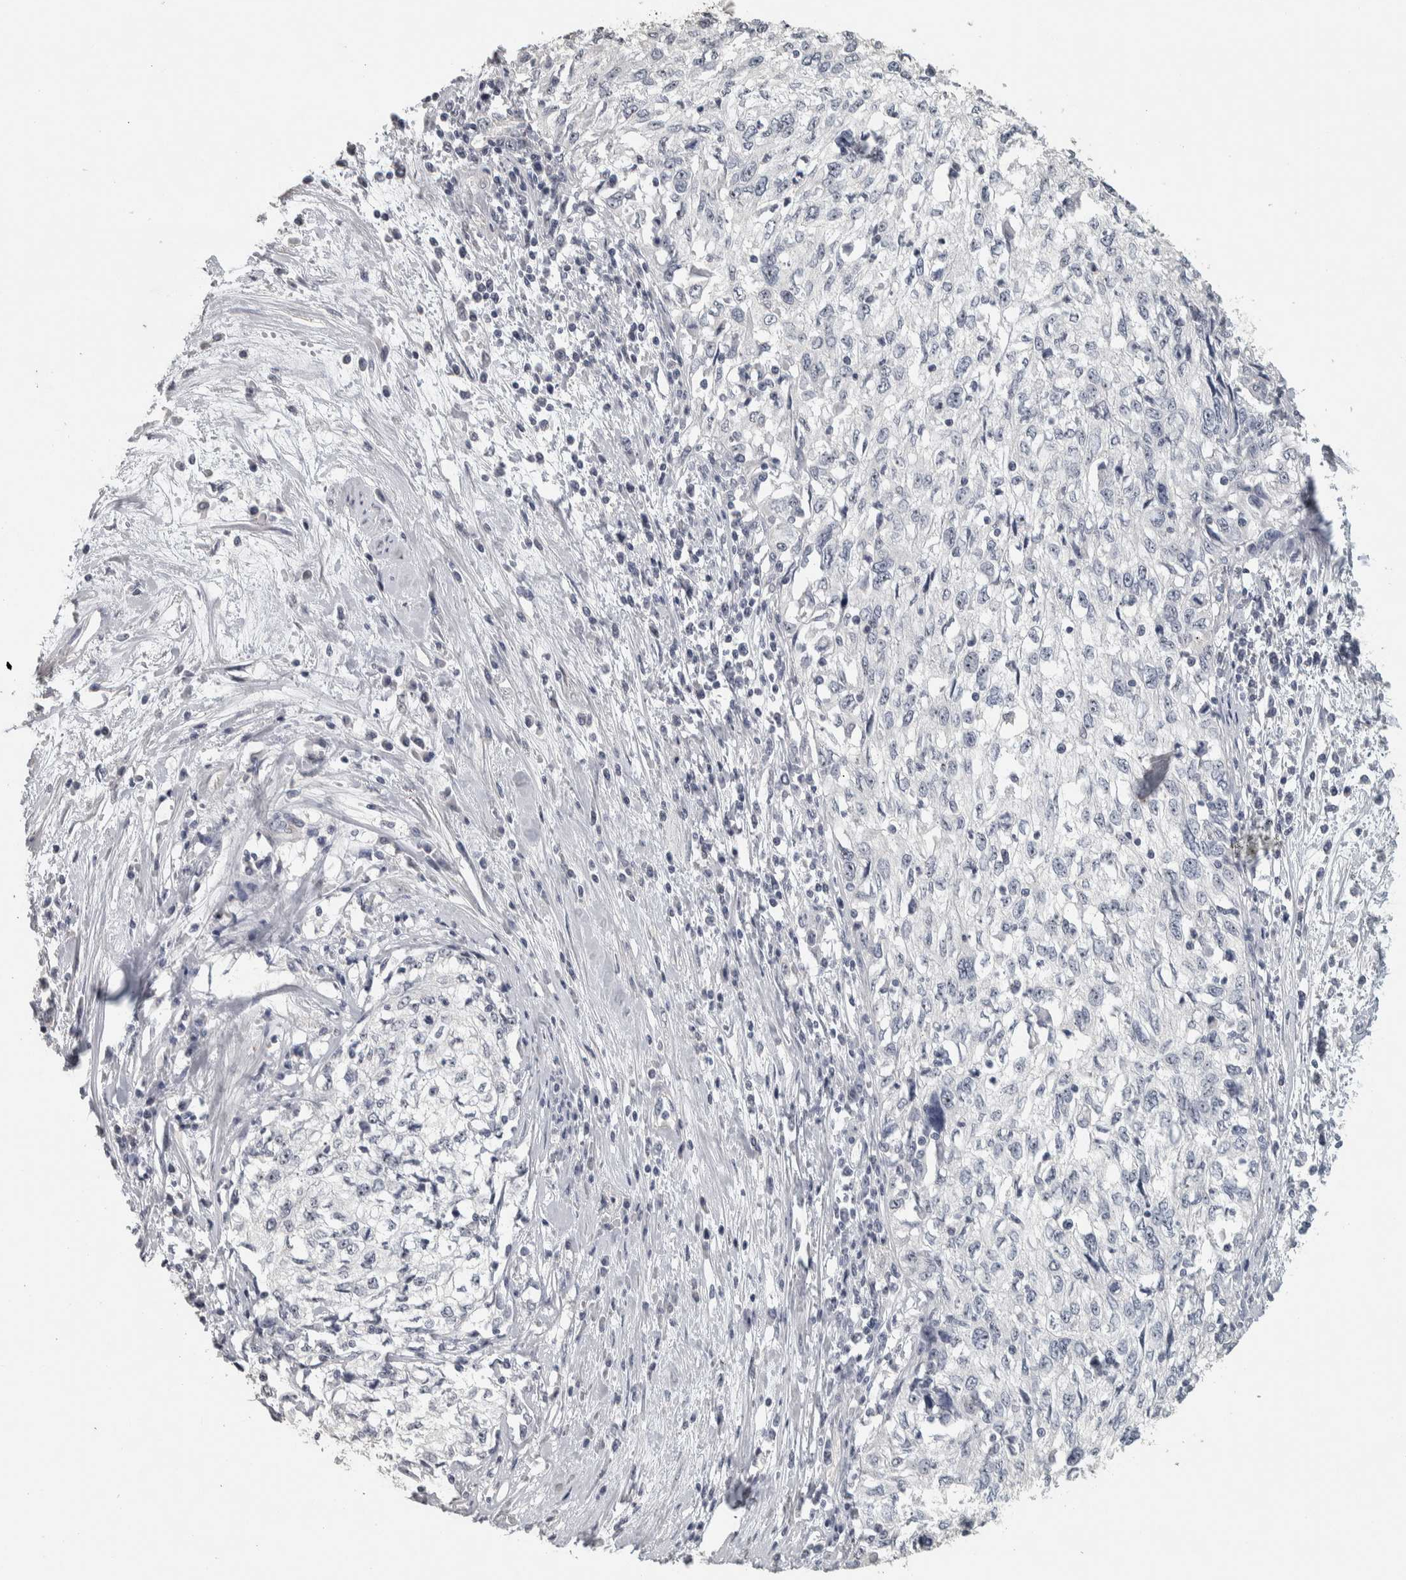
{"staining": {"intensity": "negative", "quantity": "none", "location": "none"}, "tissue": "cervical cancer", "cell_type": "Tumor cells", "image_type": "cancer", "snomed": [{"axis": "morphology", "description": "Squamous cell carcinoma, NOS"}, {"axis": "topography", "description": "Cervix"}], "caption": "IHC photomicrograph of neoplastic tissue: human squamous cell carcinoma (cervical) stained with DAB (3,3'-diaminobenzidine) shows no significant protein positivity in tumor cells. Brightfield microscopy of IHC stained with DAB (brown) and hematoxylin (blue), captured at high magnification.", "gene": "DCAF10", "patient": {"sex": "female", "age": 57}}